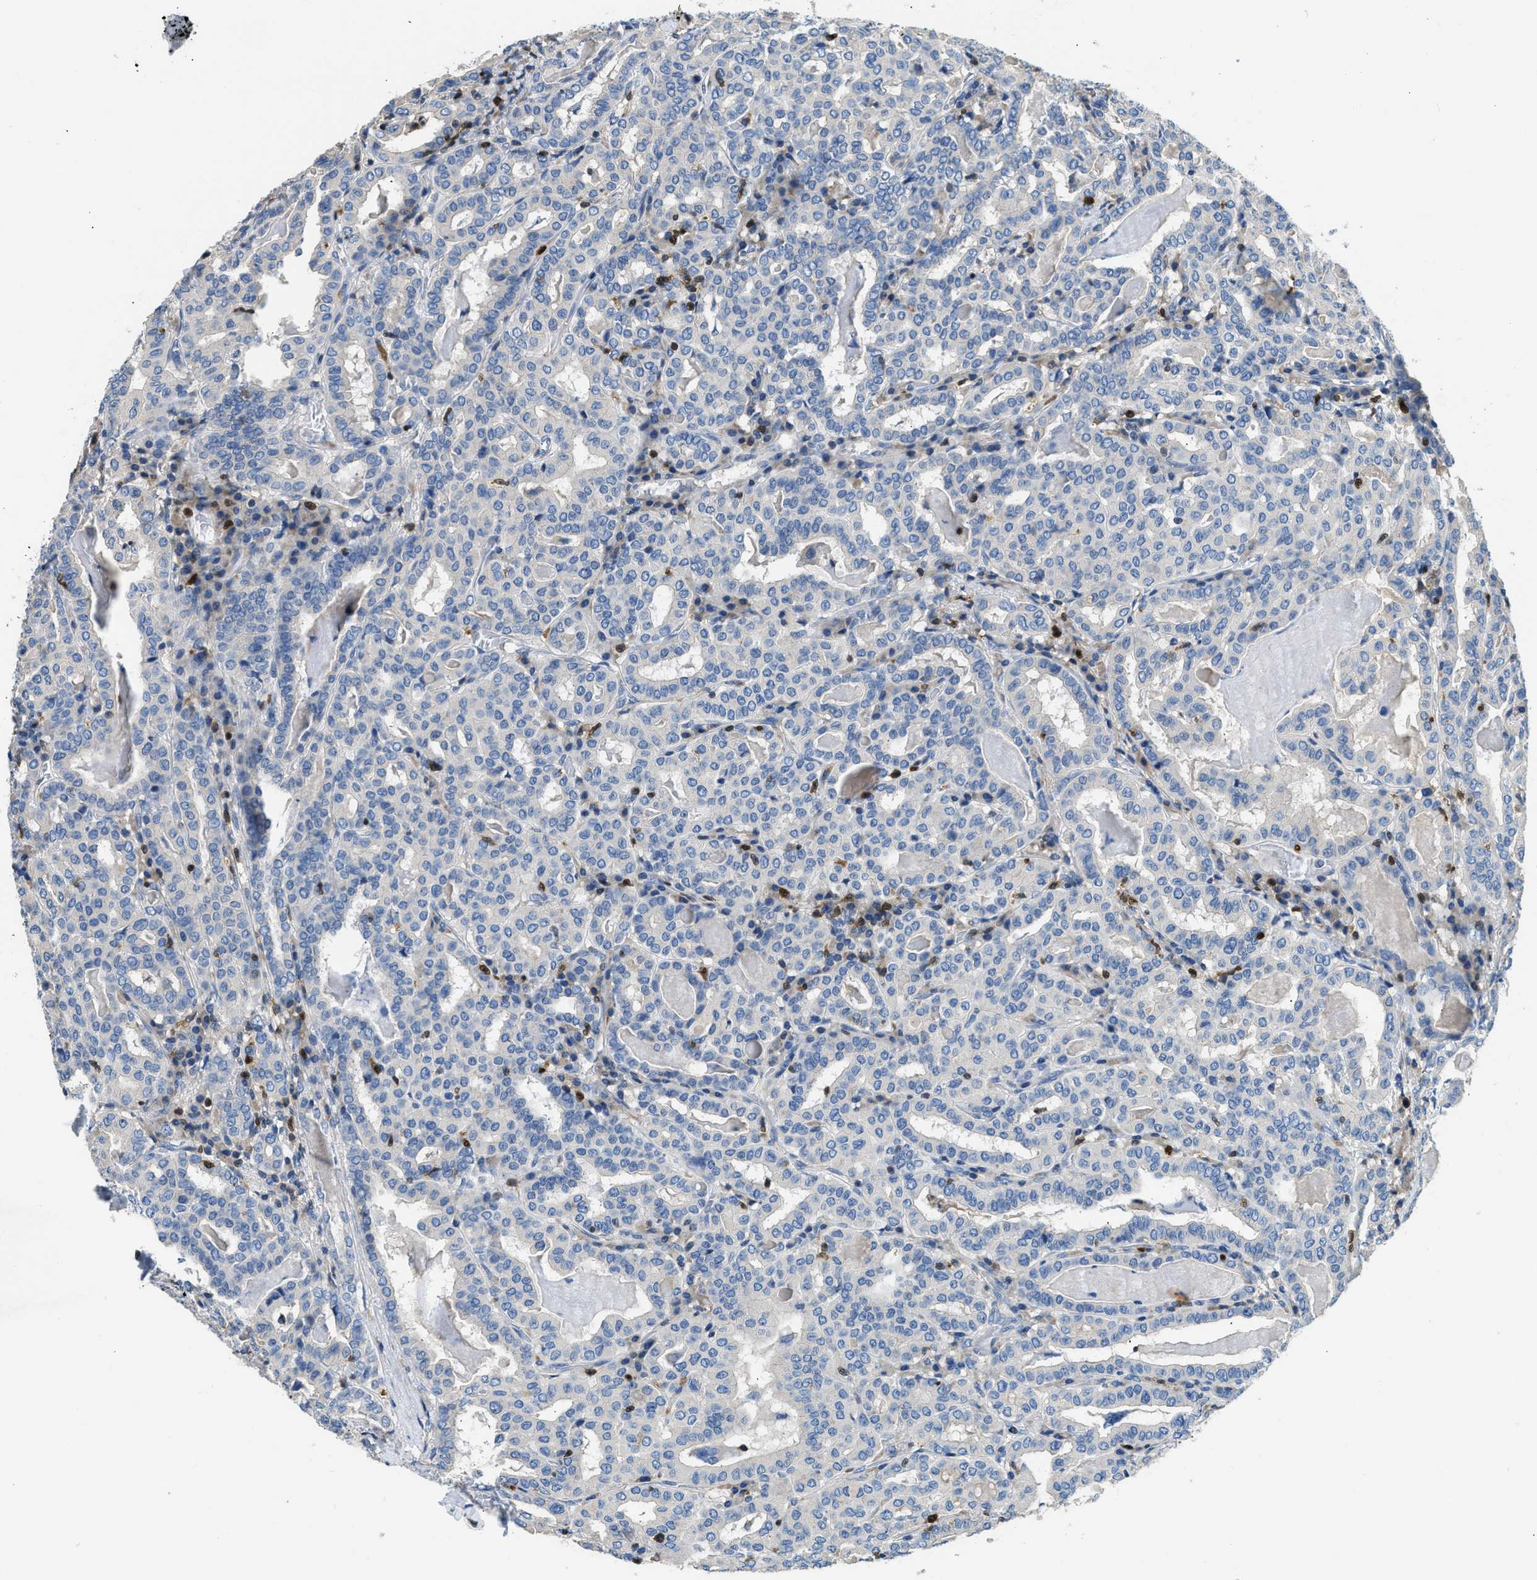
{"staining": {"intensity": "negative", "quantity": "none", "location": "none"}, "tissue": "thyroid cancer", "cell_type": "Tumor cells", "image_type": "cancer", "snomed": [{"axis": "morphology", "description": "Papillary adenocarcinoma, NOS"}, {"axis": "topography", "description": "Thyroid gland"}], "caption": "Image shows no protein positivity in tumor cells of thyroid papillary adenocarcinoma tissue.", "gene": "TOX", "patient": {"sex": "female", "age": 42}}